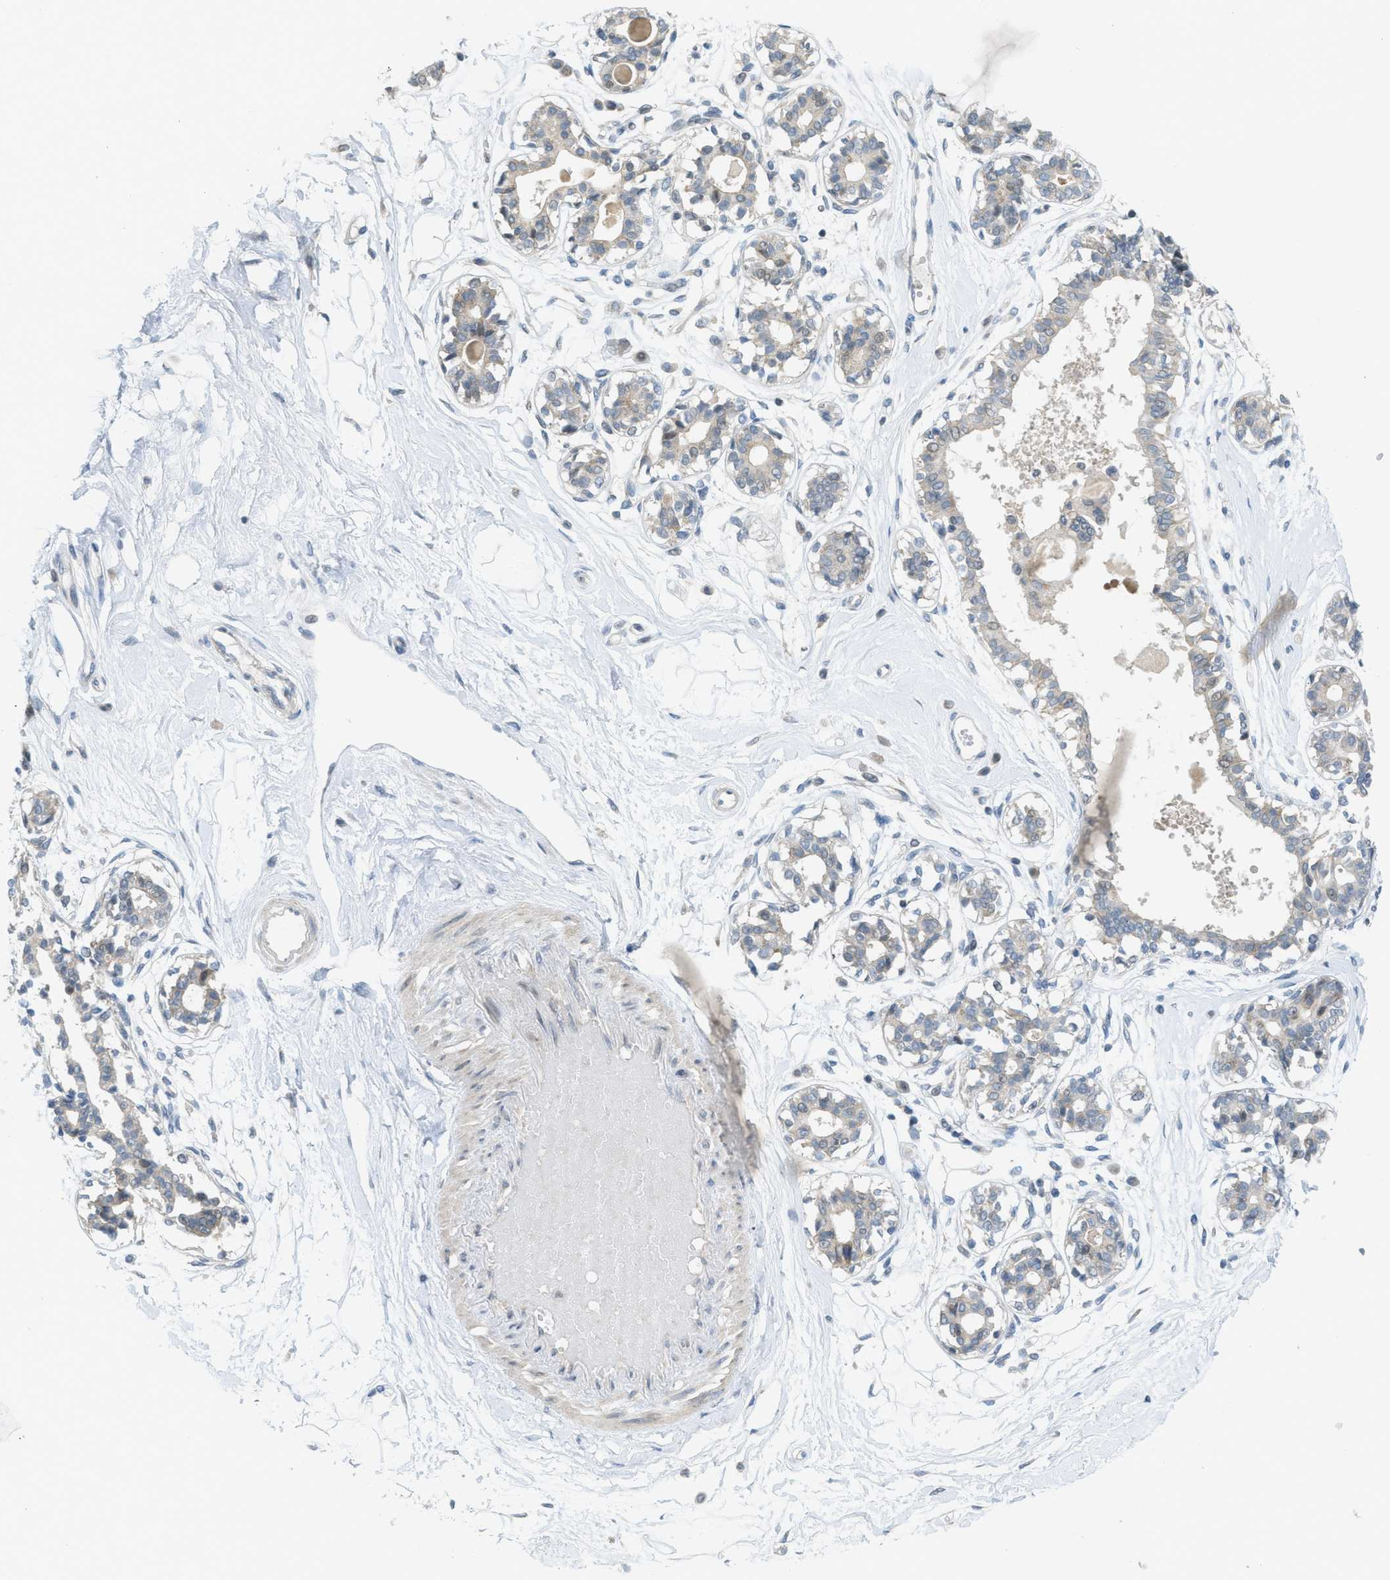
{"staining": {"intensity": "negative", "quantity": "none", "location": "none"}, "tissue": "breast", "cell_type": "Adipocytes", "image_type": "normal", "snomed": [{"axis": "morphology", "description": "Normal tissue, NOS"}, {"axis": "topography", "description": "Breast"}], "caption": "An immunohistochemistry photomicrograph of benign breast is shown. There is no staining in adipocytes of breast. (DAB (3,3'-diaminobenzidine) IHC with hematoxylin counter stain).", "gene": "TXNDC2", "patient": {"sex": "female", "age": 45}}